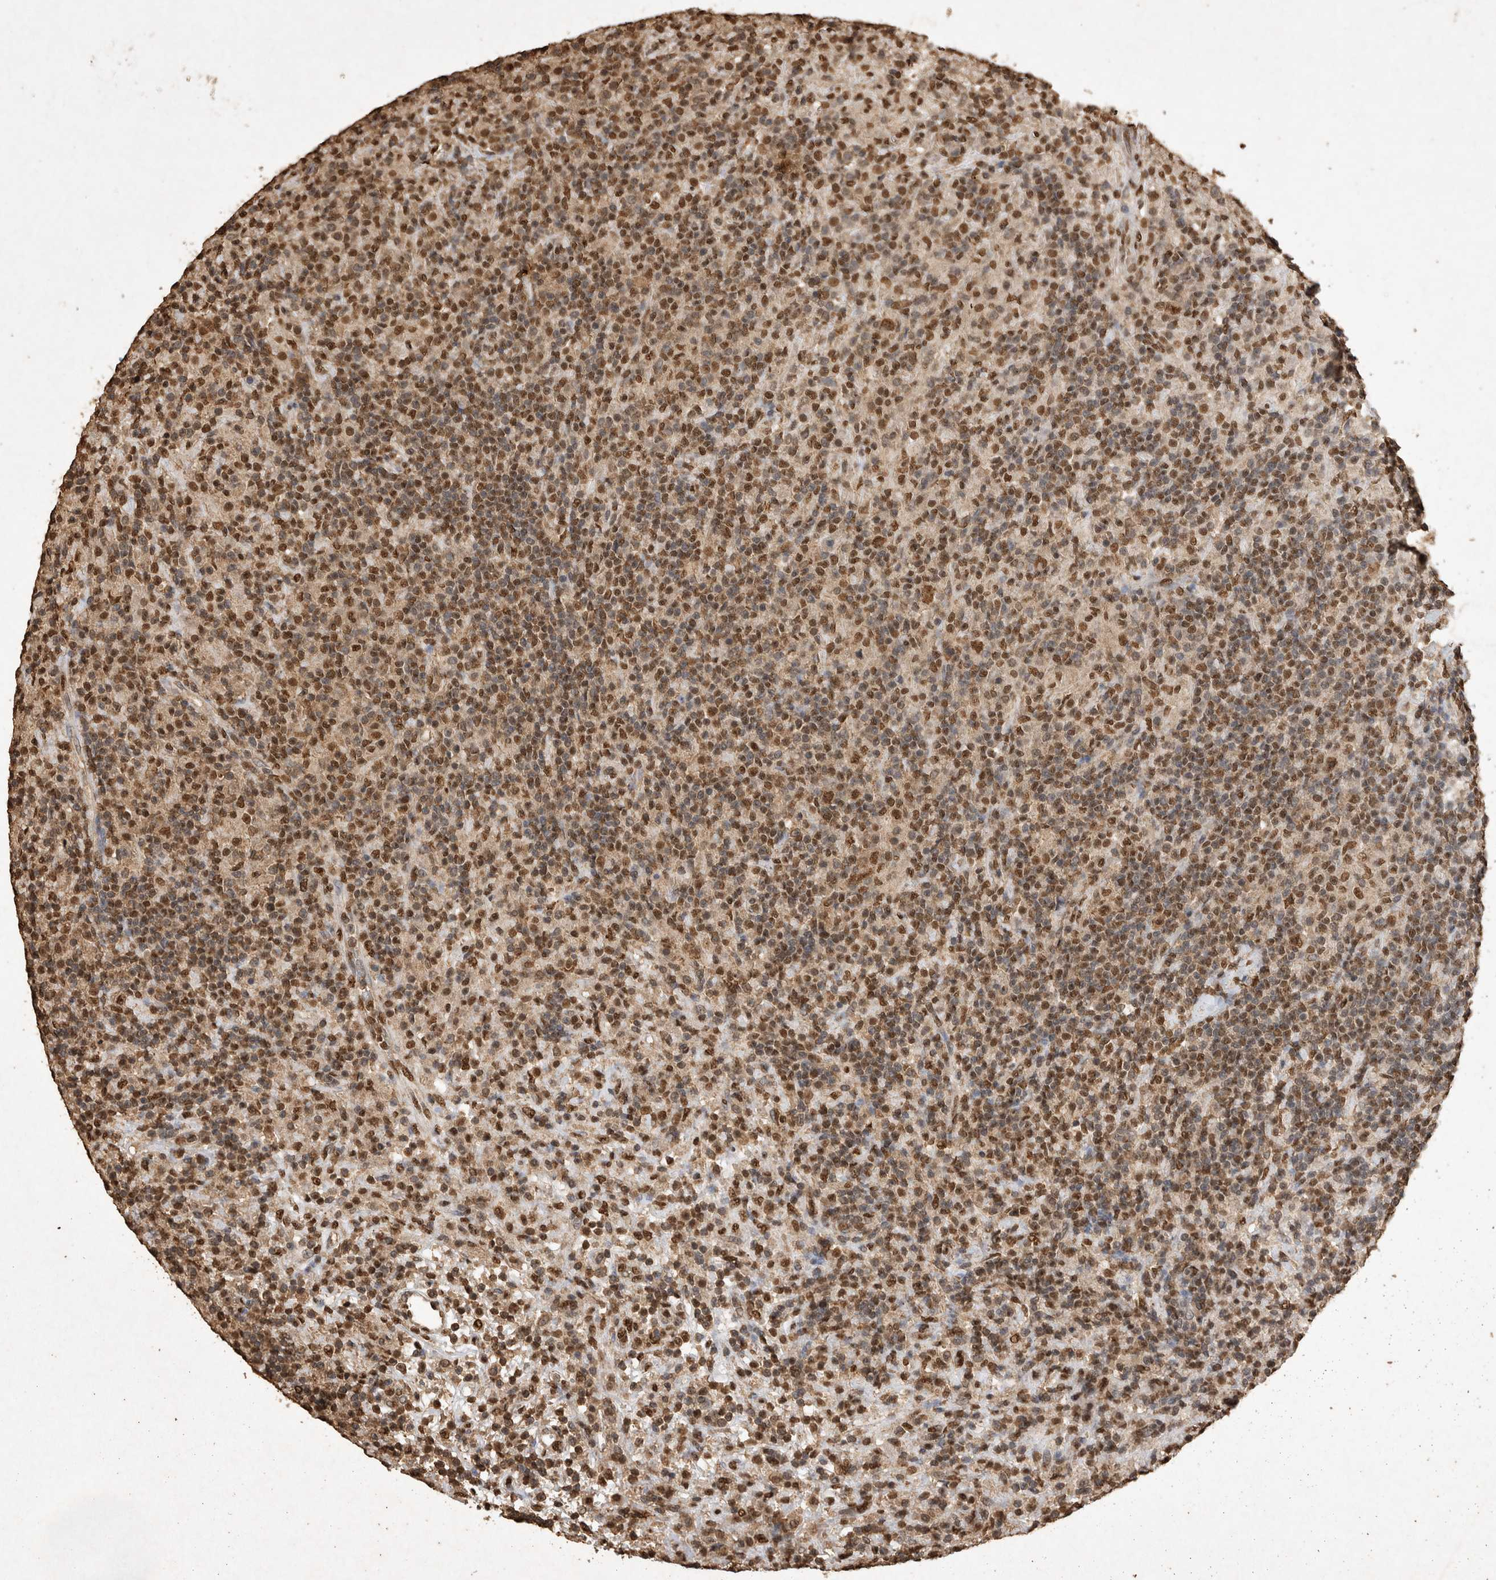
{"staining": {"intensity": "moderate", "quantity": ">75%", "location": "nuclear"}, "tissue": "lymphoma", "cell_type": "Tumor cells", "image_type": "cancer", "snomed": [{"axis": "morphology", "description": "Hodgkin's disease, NOS"}, {"axis": "topography", "description": "Lymph node"}], "caption": "A medium amount of moderate nuclear positivity is seen in approximately >75% of tumor cells in lymphoma tissue.", "gene": "OAS2", "patient": {"sex": "male", "age": 70}}